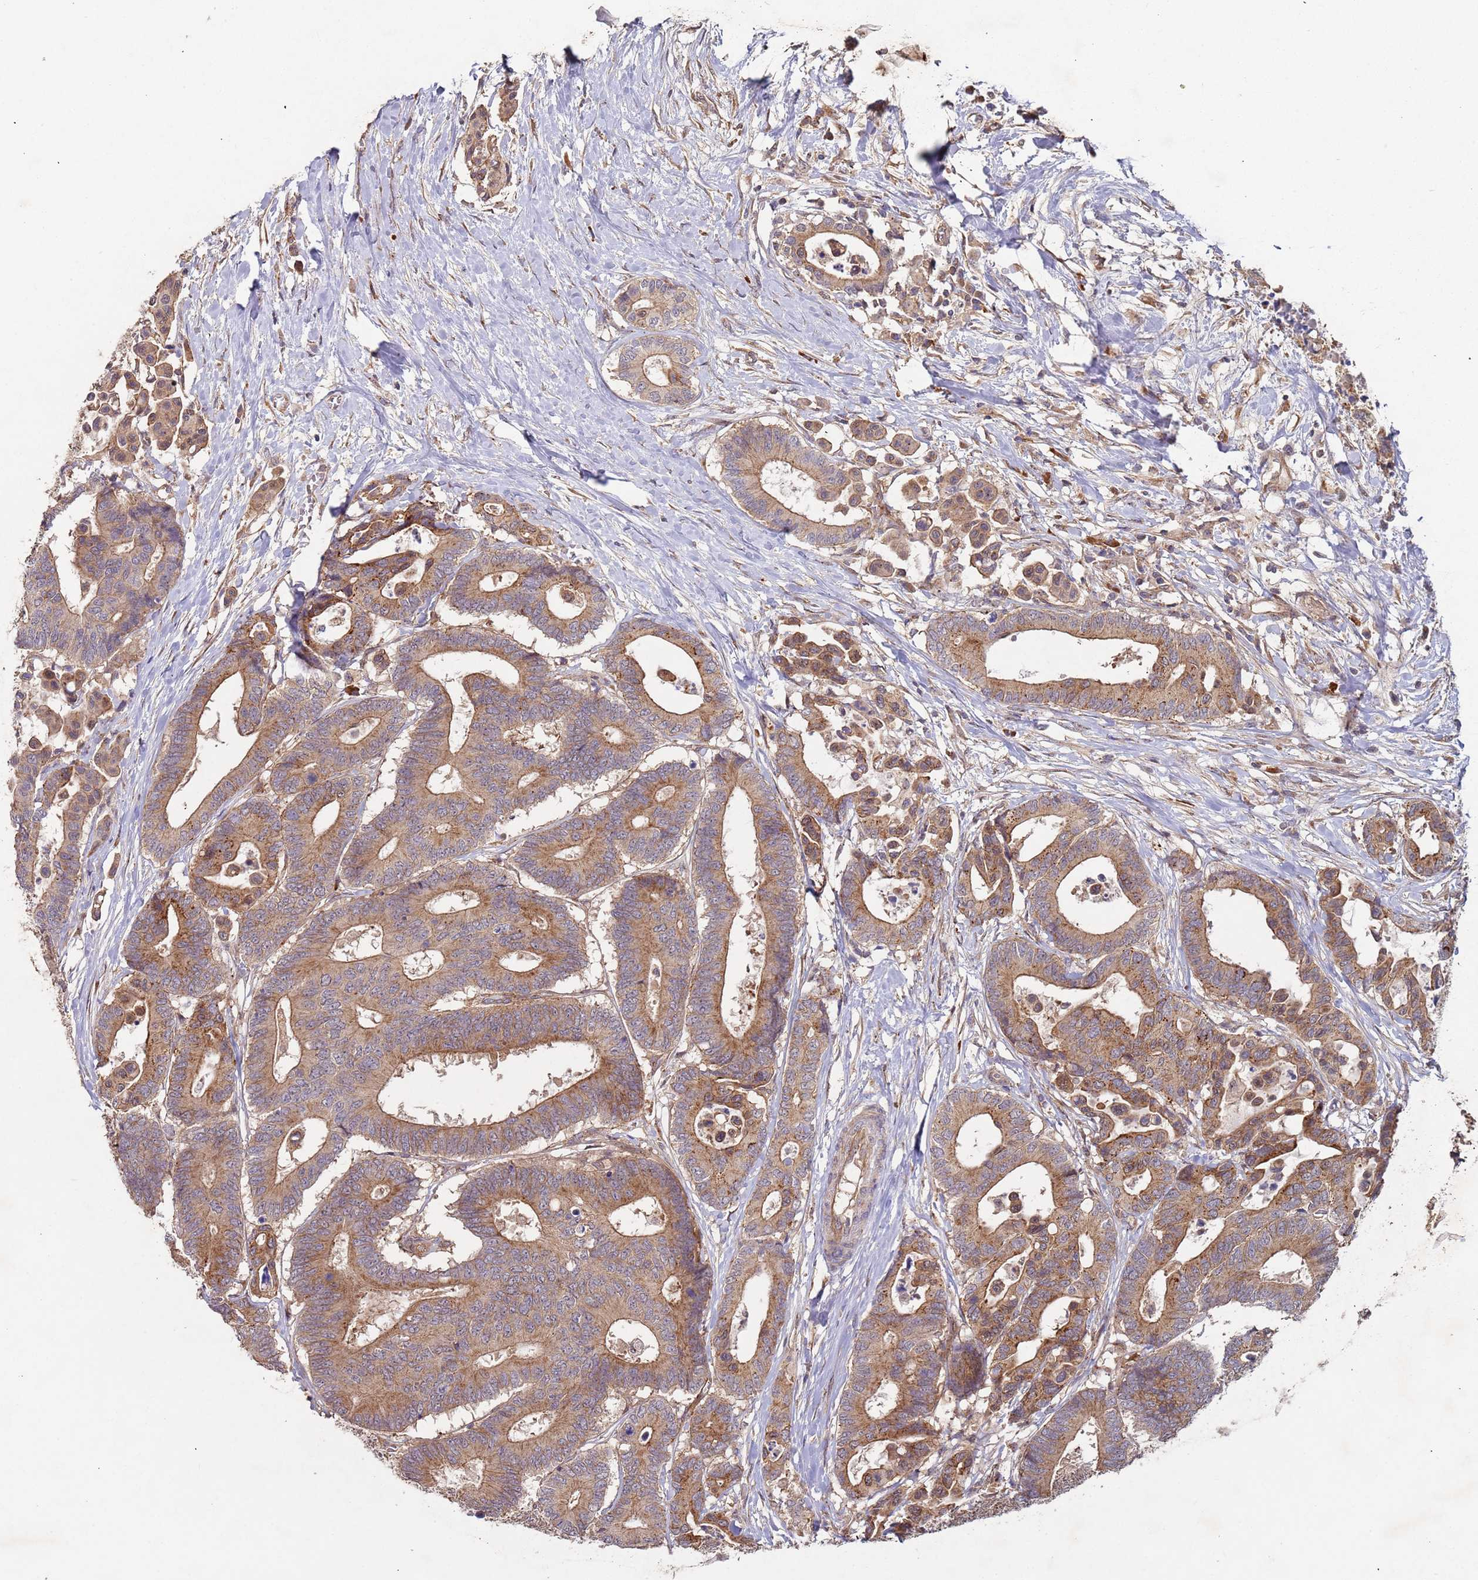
{"staining": {"intensity": "moderate", "quantity": ">75%", "location": "cytoplasmic/membranous"}, "tissue": "colorectal cancer", "cell_type": "Tumor cells", "image_type": "cancer", "snomed": [{"axis": "morphology", "description": "Normal tissue, NOS"}, {"axis": "morphology", "description": "Adenocarcinoma, NOS"}, {"axis": "topography", "description": "Colon"}], "caption": "About >75% of tumor cells in human colorectal adenocarcinoma show moderate cytoplasmic/membranous protein expression as visualized by brown immunohistochemical staining.", "gene": "KANSL1L", "patient": {"sex": "male", "age": 82}}